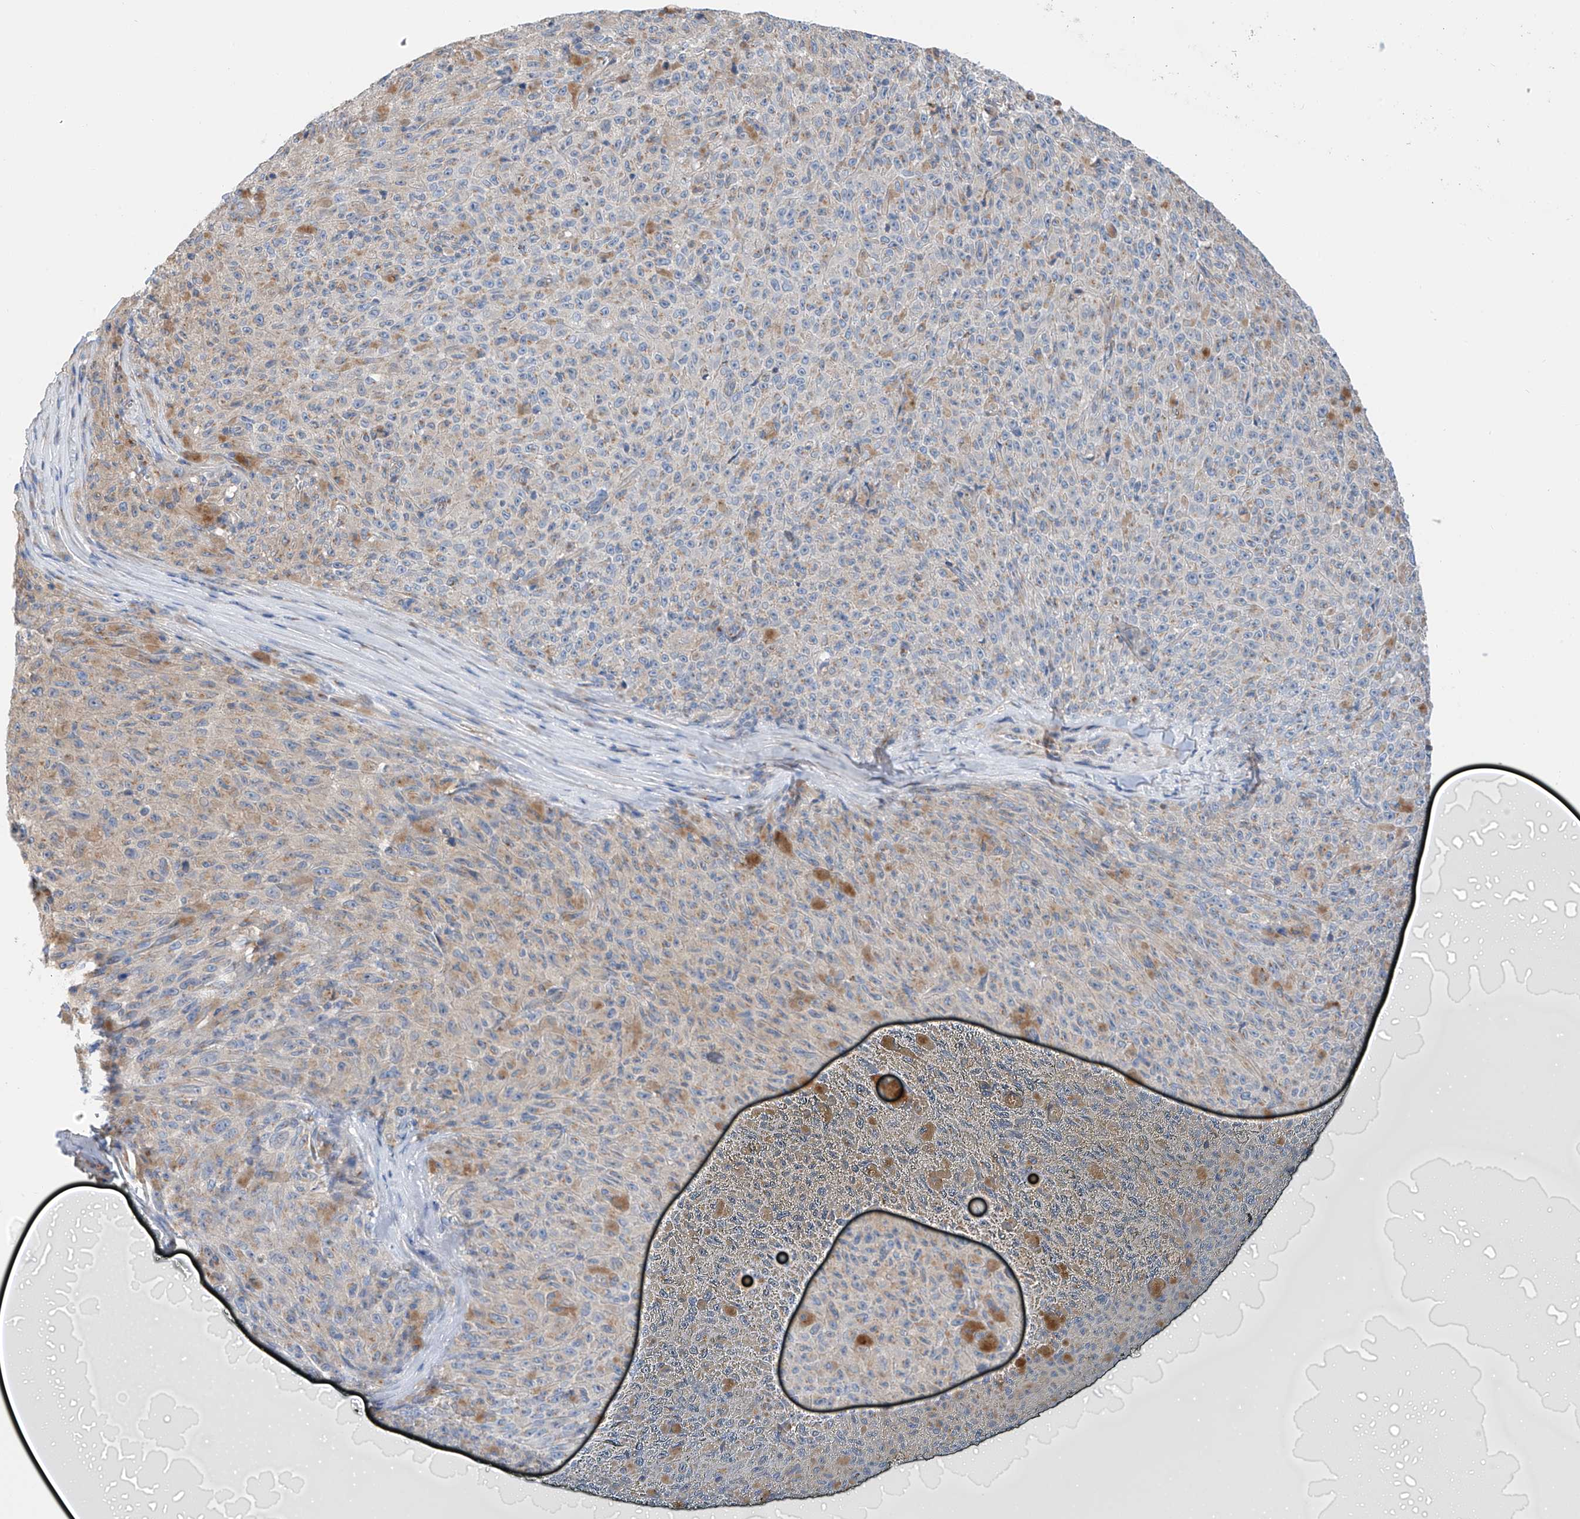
{"staining": {"intensity": "negative", "quantity": "none", "location": "none"}, "tissue": "melanoma", "cell_type": "Tumor cells", "image_type": "cancer", "snomed": [{"axis": "morphology", "description": "Malignant melanoma, NOS"}, {"axis": "topography", "description": "Skin"}], "caption": "Melanoma was stained to show a protein in brown. There is no significant expression in tumor cells.", "gene": "SLC22A7", "patient": {"sex": "female", "age": 82}}